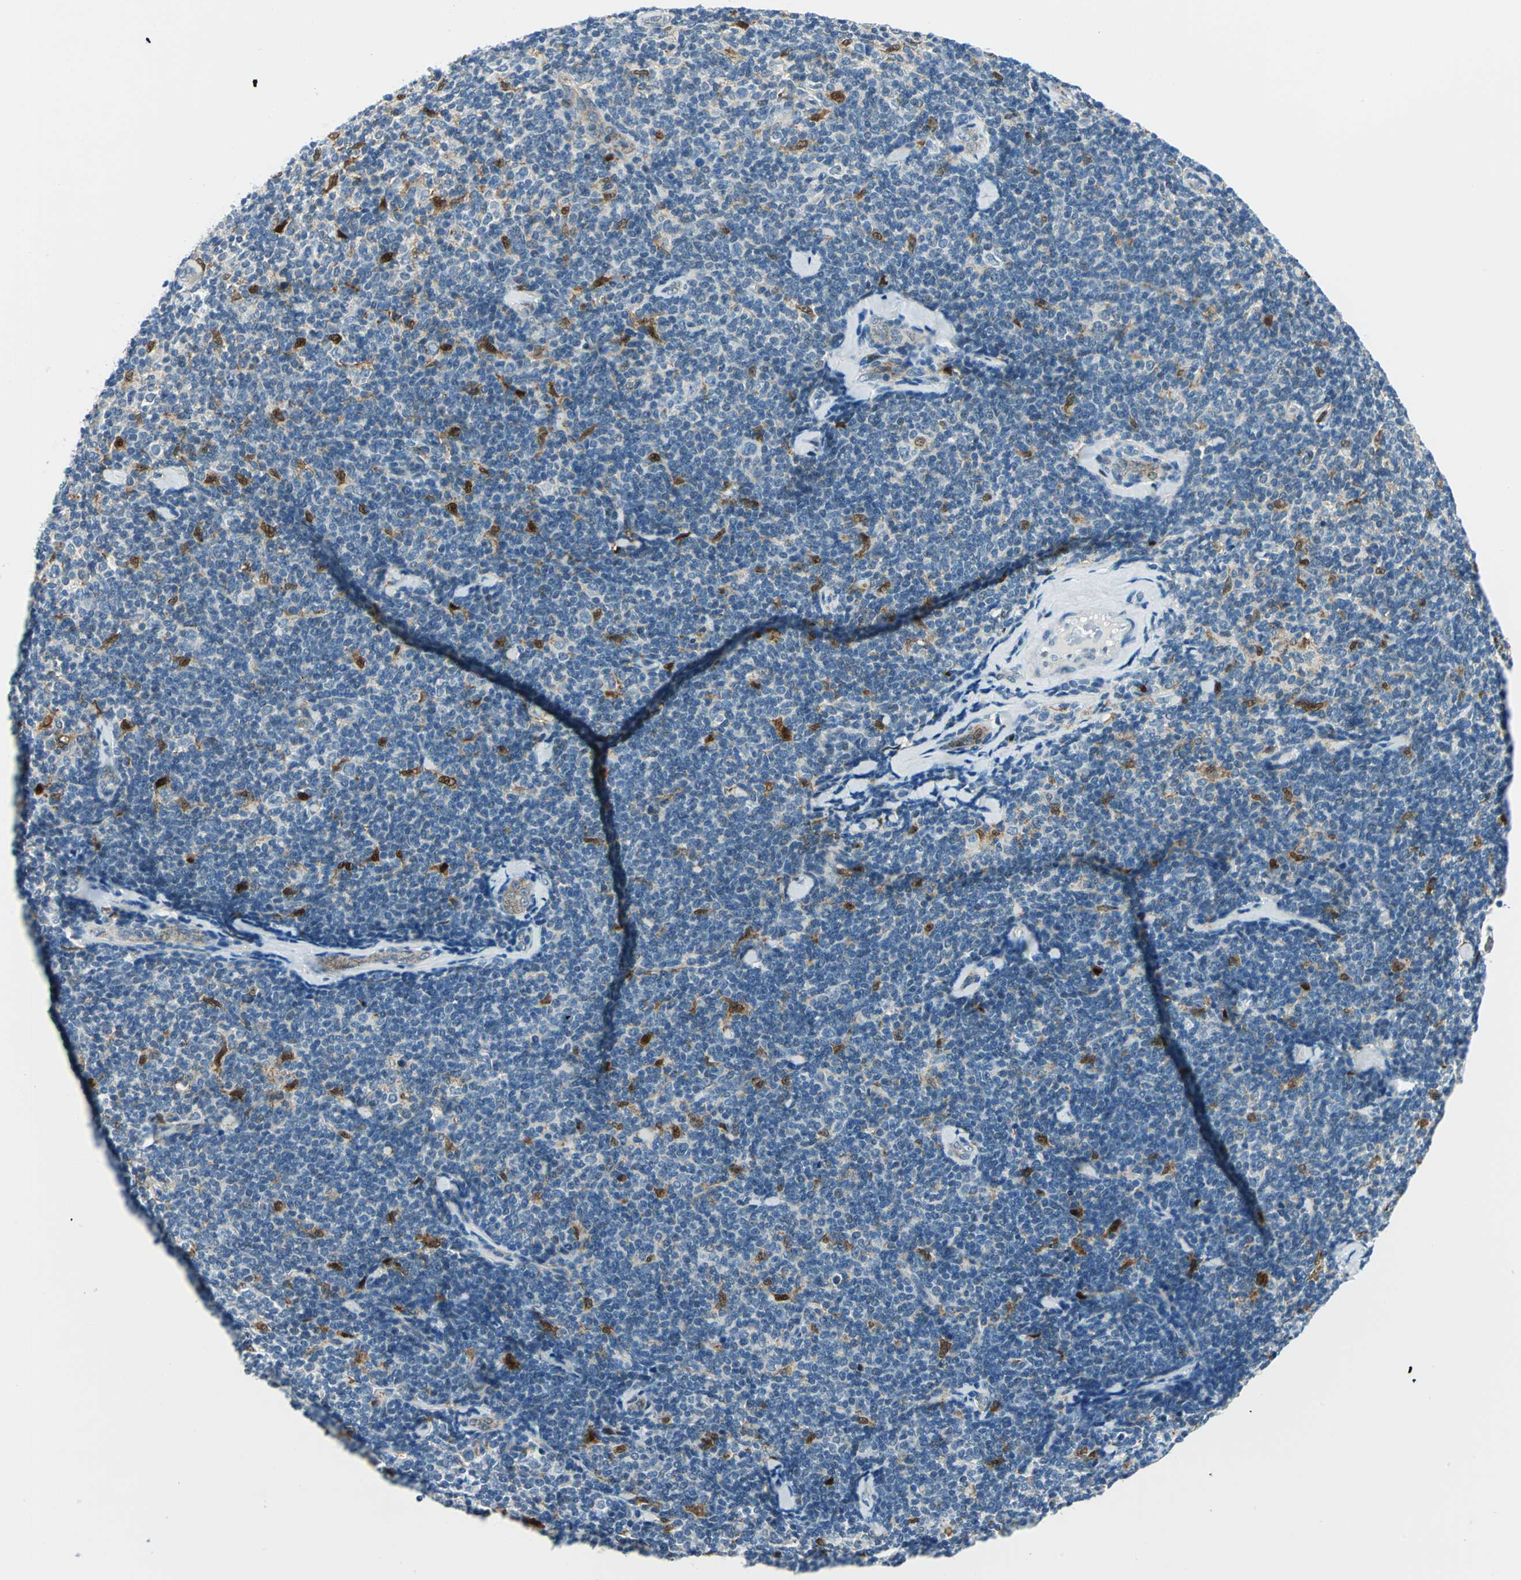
{"staining": {"intensity": "negative", "quantity": "none", "location": "none"}, "tissue": "lymphoma", "cell_type": "Tumor cells", "image_type": "cancer", "snomed": [{"axis": "morphology", "description": "Malignant lymphoma, non-Hodgkin's type, Low grade"}, {"axis": "topography", "description": "Lymph node"}], "caption": "Immunohistochemistry (IHC) image of neoplastic tissue: low-grade malignant lymphoma, non-Hodgkin's type stained with DAB (3,3'-diaminobenzidine) reveals no significant protein positivity in tumor cells.", "gene": "AKR1A1", "patient": {"sex": "female", "age": 56}}